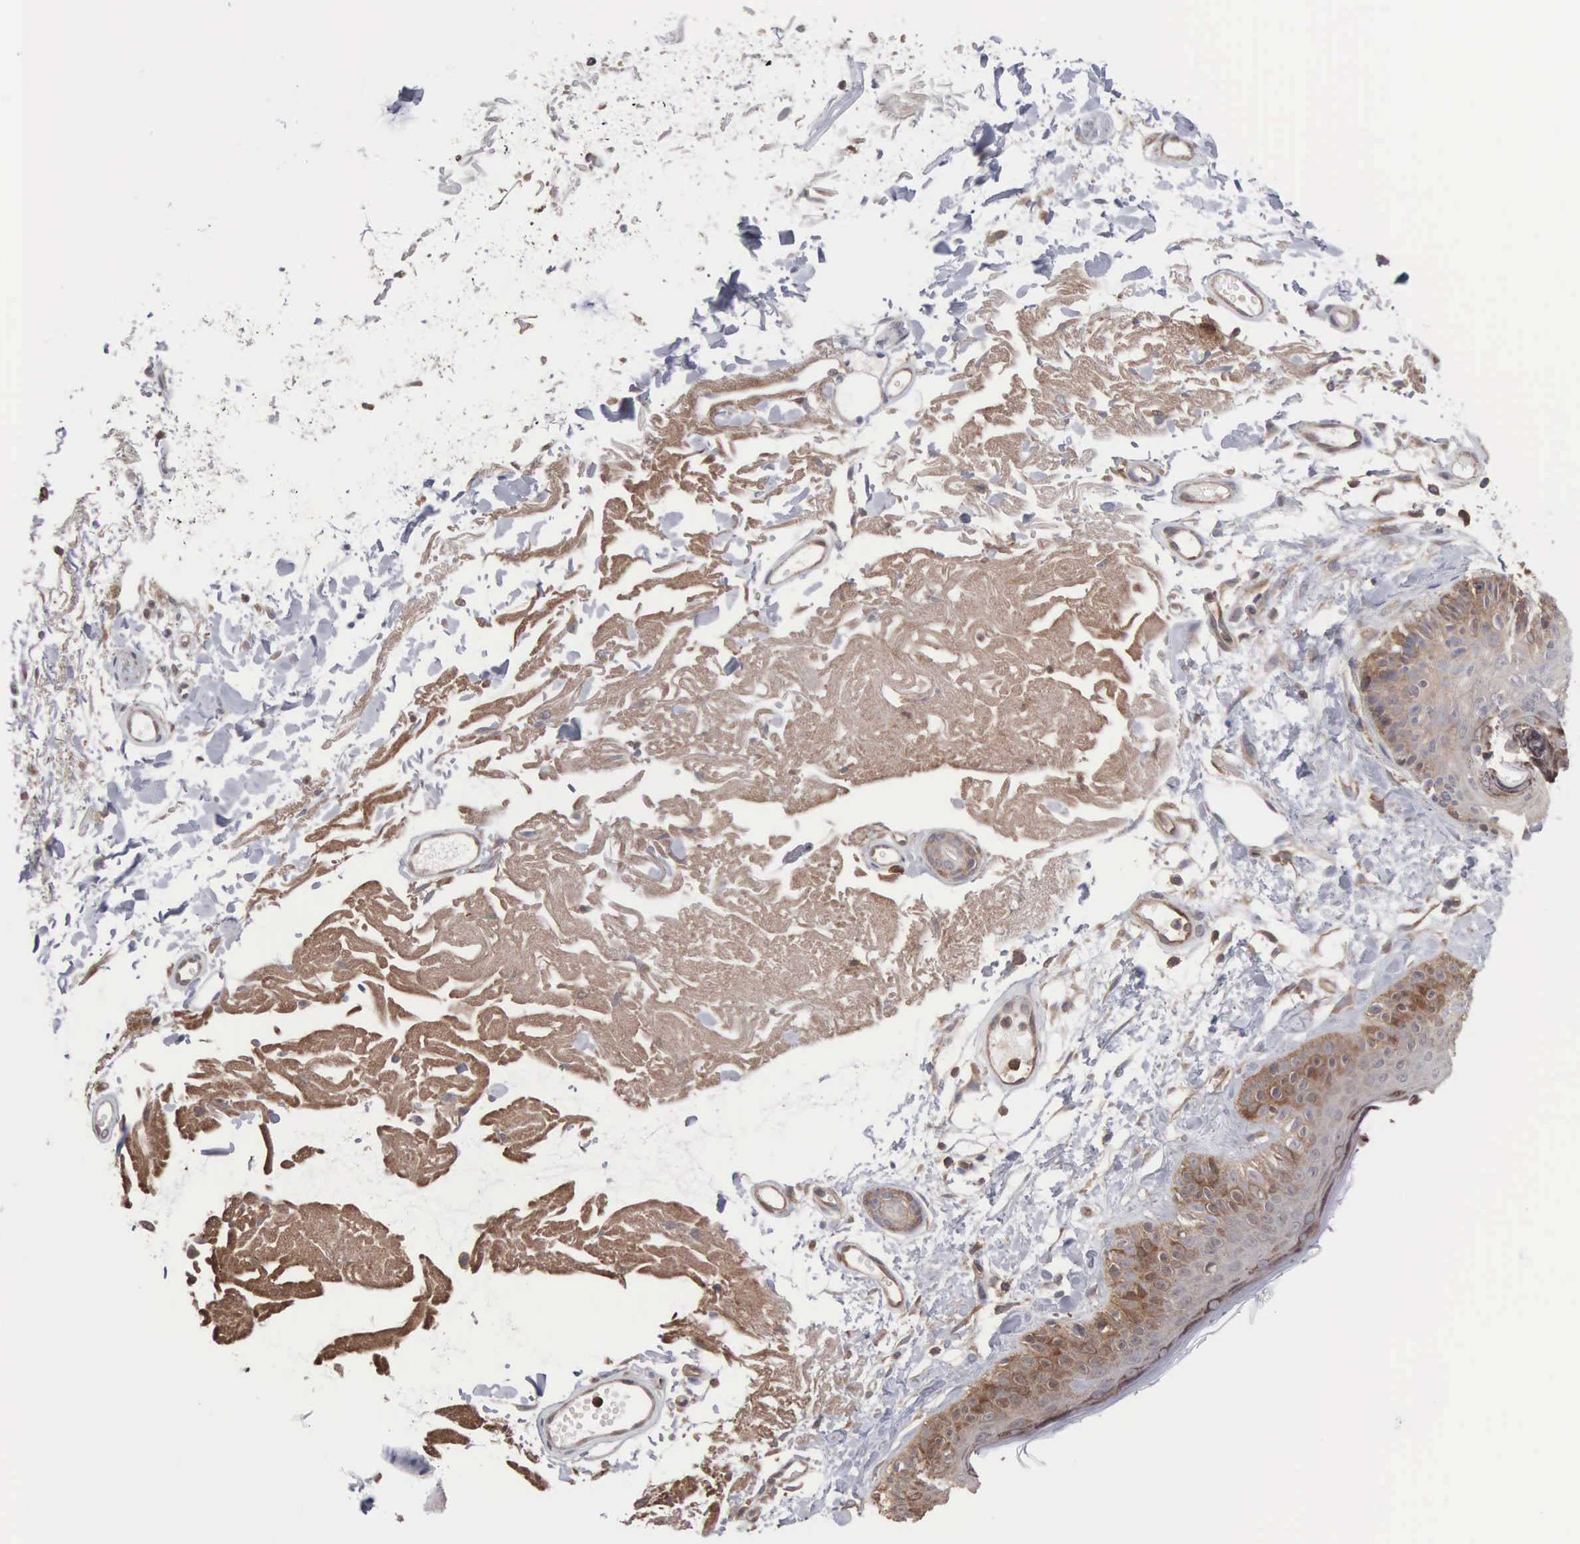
{"staining": {"intensity": "moderate", "quantity": ">75%", "location": "cytoplasmic/membranous"}, "tissue": "skin", "cell_type": "Fibroblasts", "image_type": "normal", "snomed": [{"axis": "morphology", "description": "Normal tissue, NOS"}, {"axis": "topography", "description": "Skin"}], "caption": "A brown stain labels moderate cytoplasmic/membranous expression of a protein in fibroblasts of unremarkable human skin. (IHC, brightfield microscopy, high magnification).", "gene": "MTHFD1", "patient": {"sex": "male", "age": 83}}